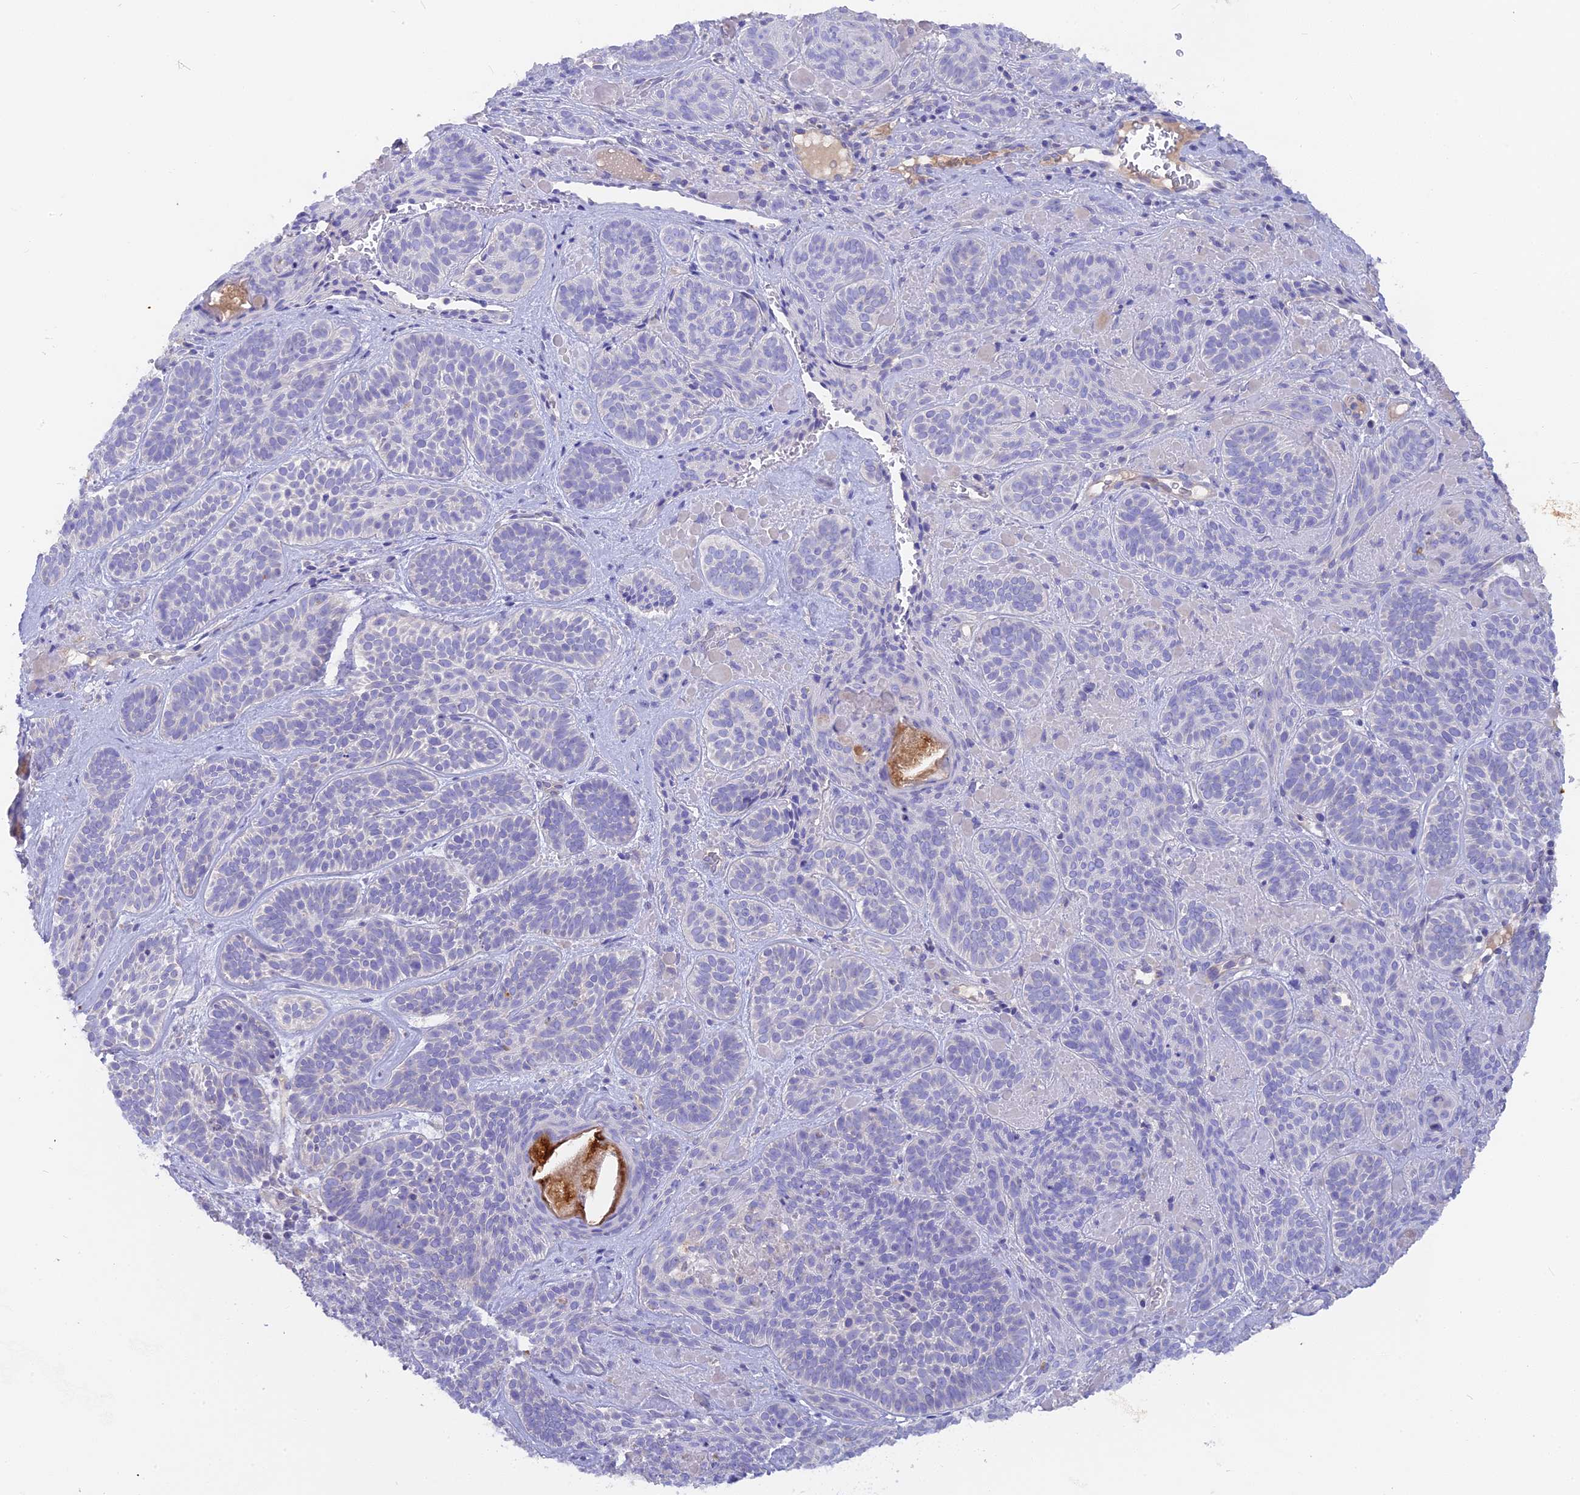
{"staining": {"intensity": "negative", "quantity": "none", "location": "none"}, "tissue": "skin cancer", "cell_type": "Tumor cells", "image_type": "cancer", "snomed": [{"axis": "morphology", "description": "Basal cell carcinoma"}, {"axis": "topography", "description": "Skin"}], "caption": "There is no significant staining in tumor cells of basal cell carcinoma (skin). (DAB (3,3'-diaminobenzidine) IHC, high magnification).", "gene": "PZP", "patient": {"sex": "male", "age": 85}}